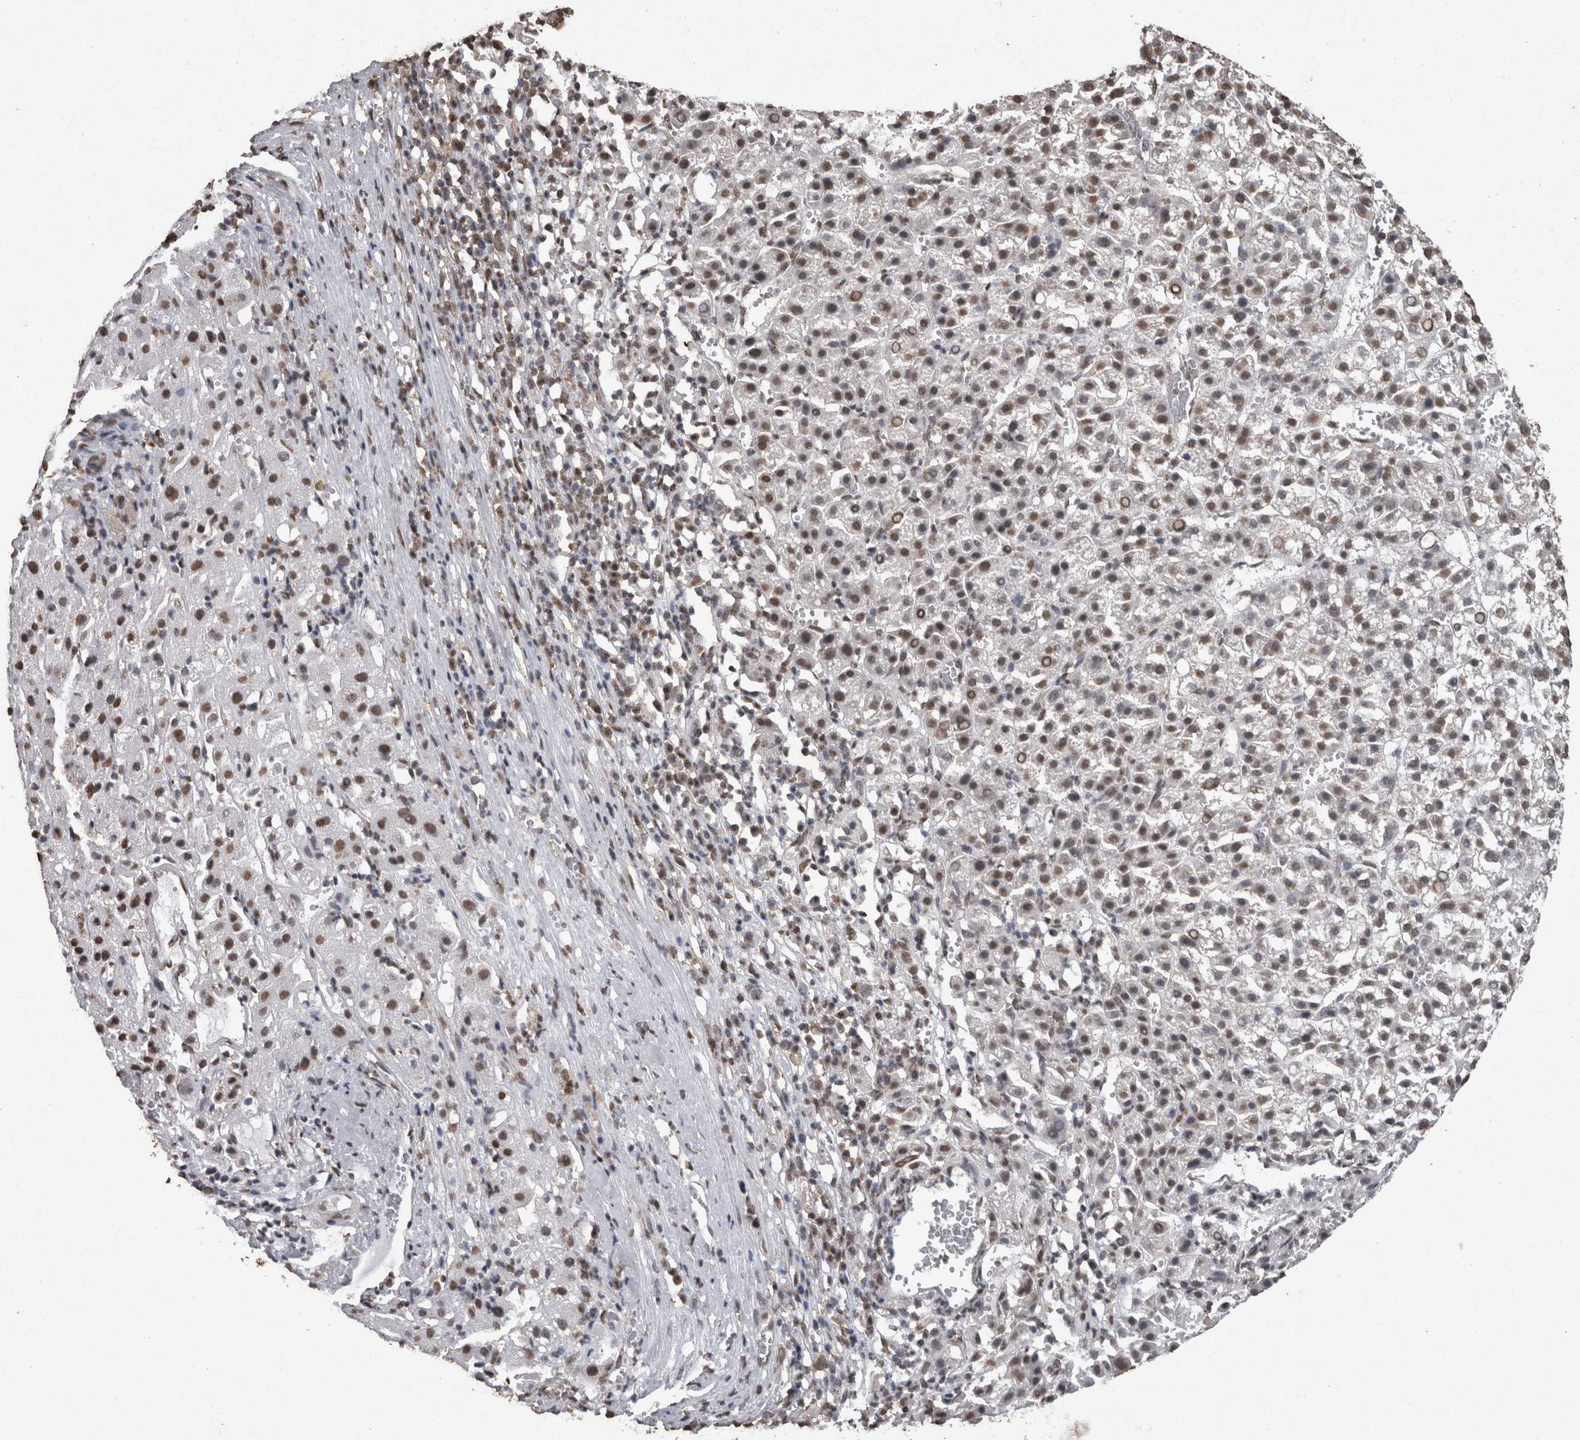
{"staining": {"intensity": "weak", "quantity": ">75%", "location": "nuclear"}, "tissue": "liver cancer", "cell_type": "Tumor cells", "image_type": "cancer", "snomed": [{"axis": "morphology", "description": "Carcinoma, Hepatocellular, NOS"}, {"axis": "topography", "description": "Liver"}], "caption": "Liver cancer (hepatocellular carcinoma) tissue displays weak nuclear positivity in approximately >75% of tumor cells", "gene": "SMAD7", "patient": {"sex": "female", "age": 58}}